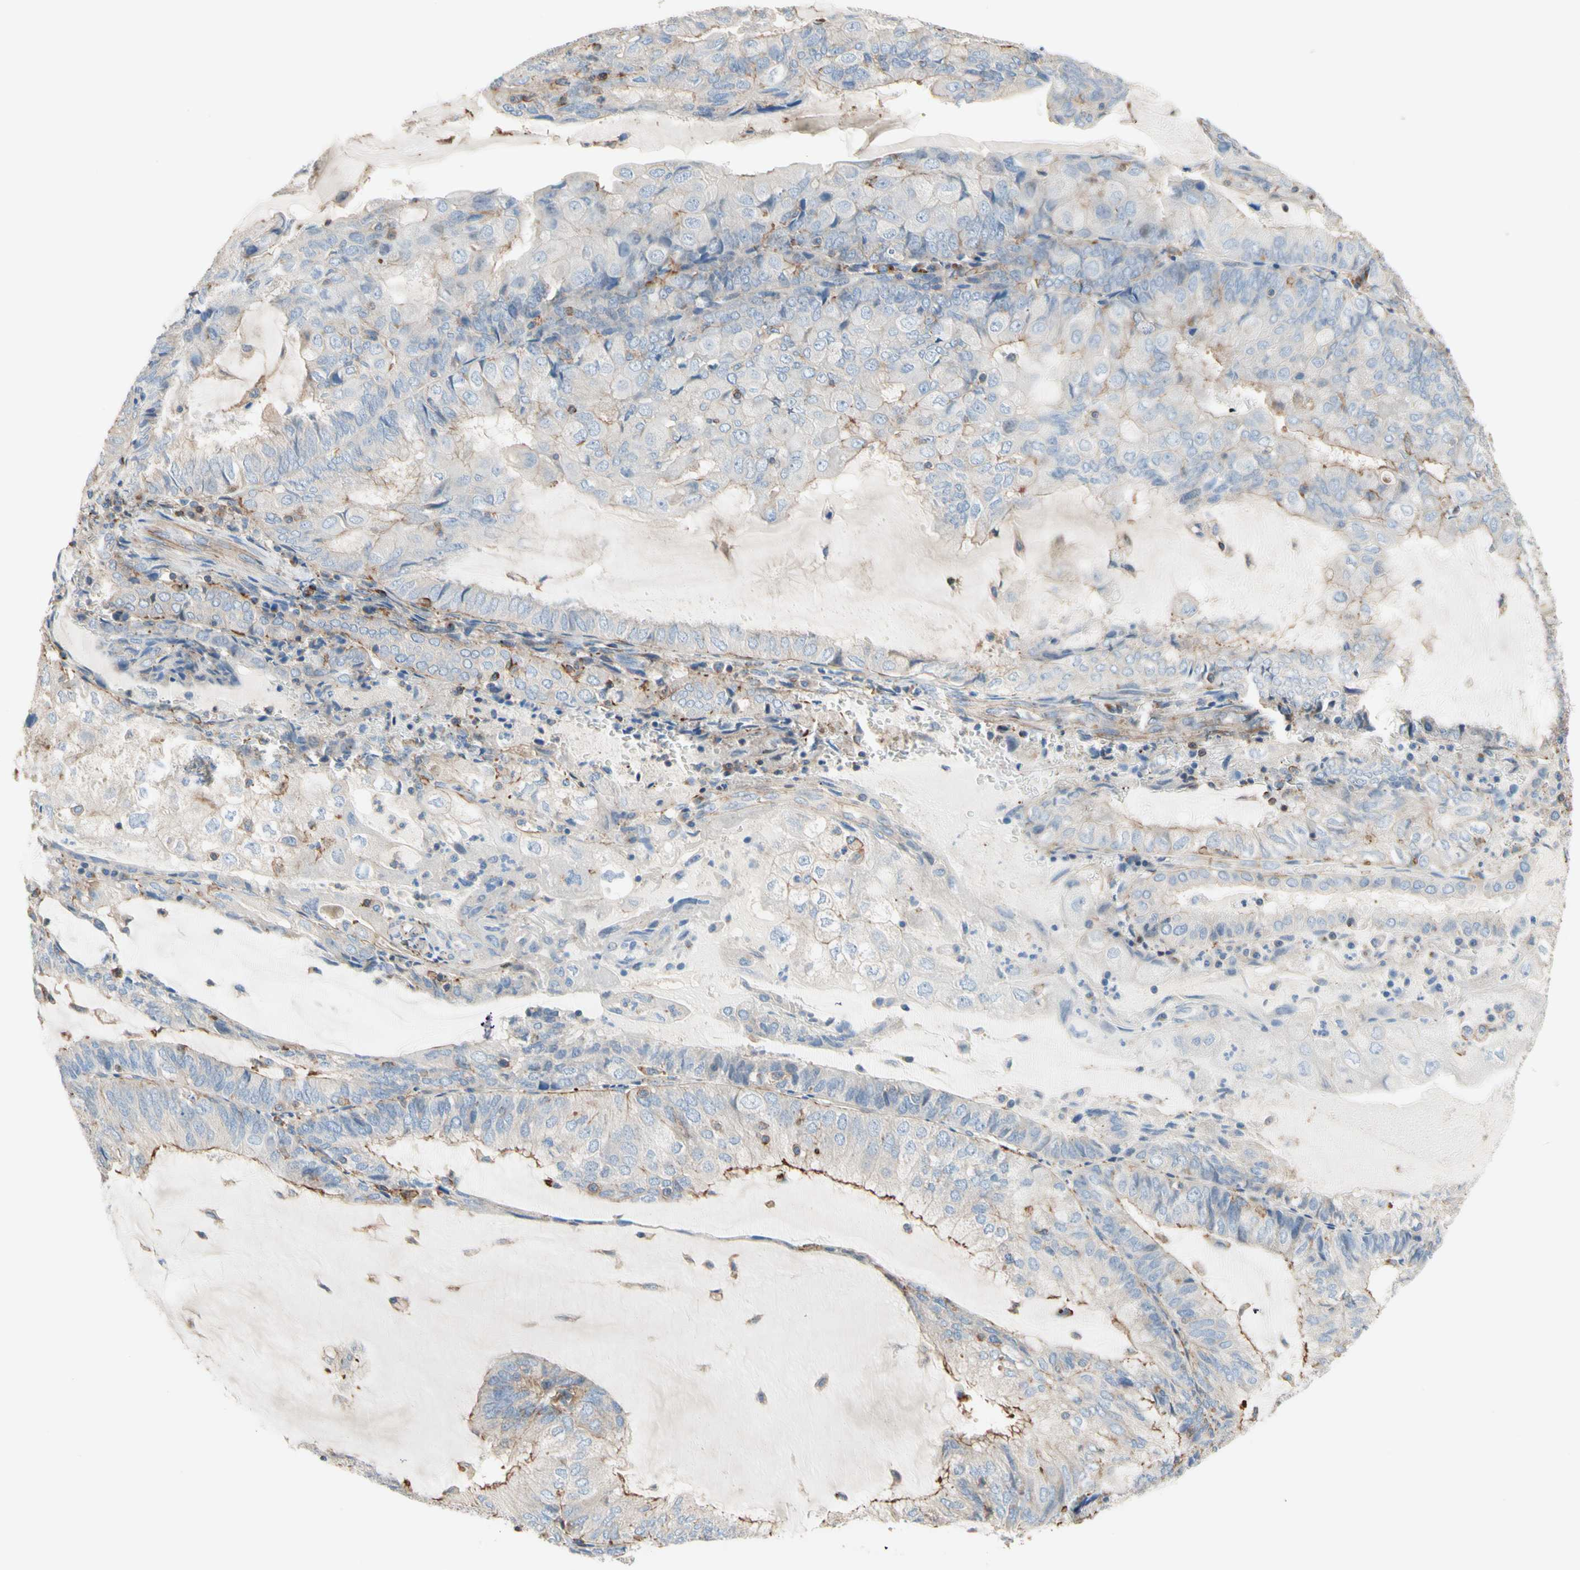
{"staining": {"intensity": "weak", "quantity": "<25%", "location": "cytoplasmic/membranous"}, "tissue": "endometrial cancer", "cell_type": "Tumor cells", "image_type": "cancer", "snomed": [{"axis": "morphology", "description": "Adenocarcinoma, NOS"}, {"axis": "topography", "description": "Endometrium"}], "caption": "Endometrial cancer was stained to show a protein in brown. There is no significant staining in tumor cells.", "gene": "SEMA4C", "patient": {"sex": "female", "age": 81}}